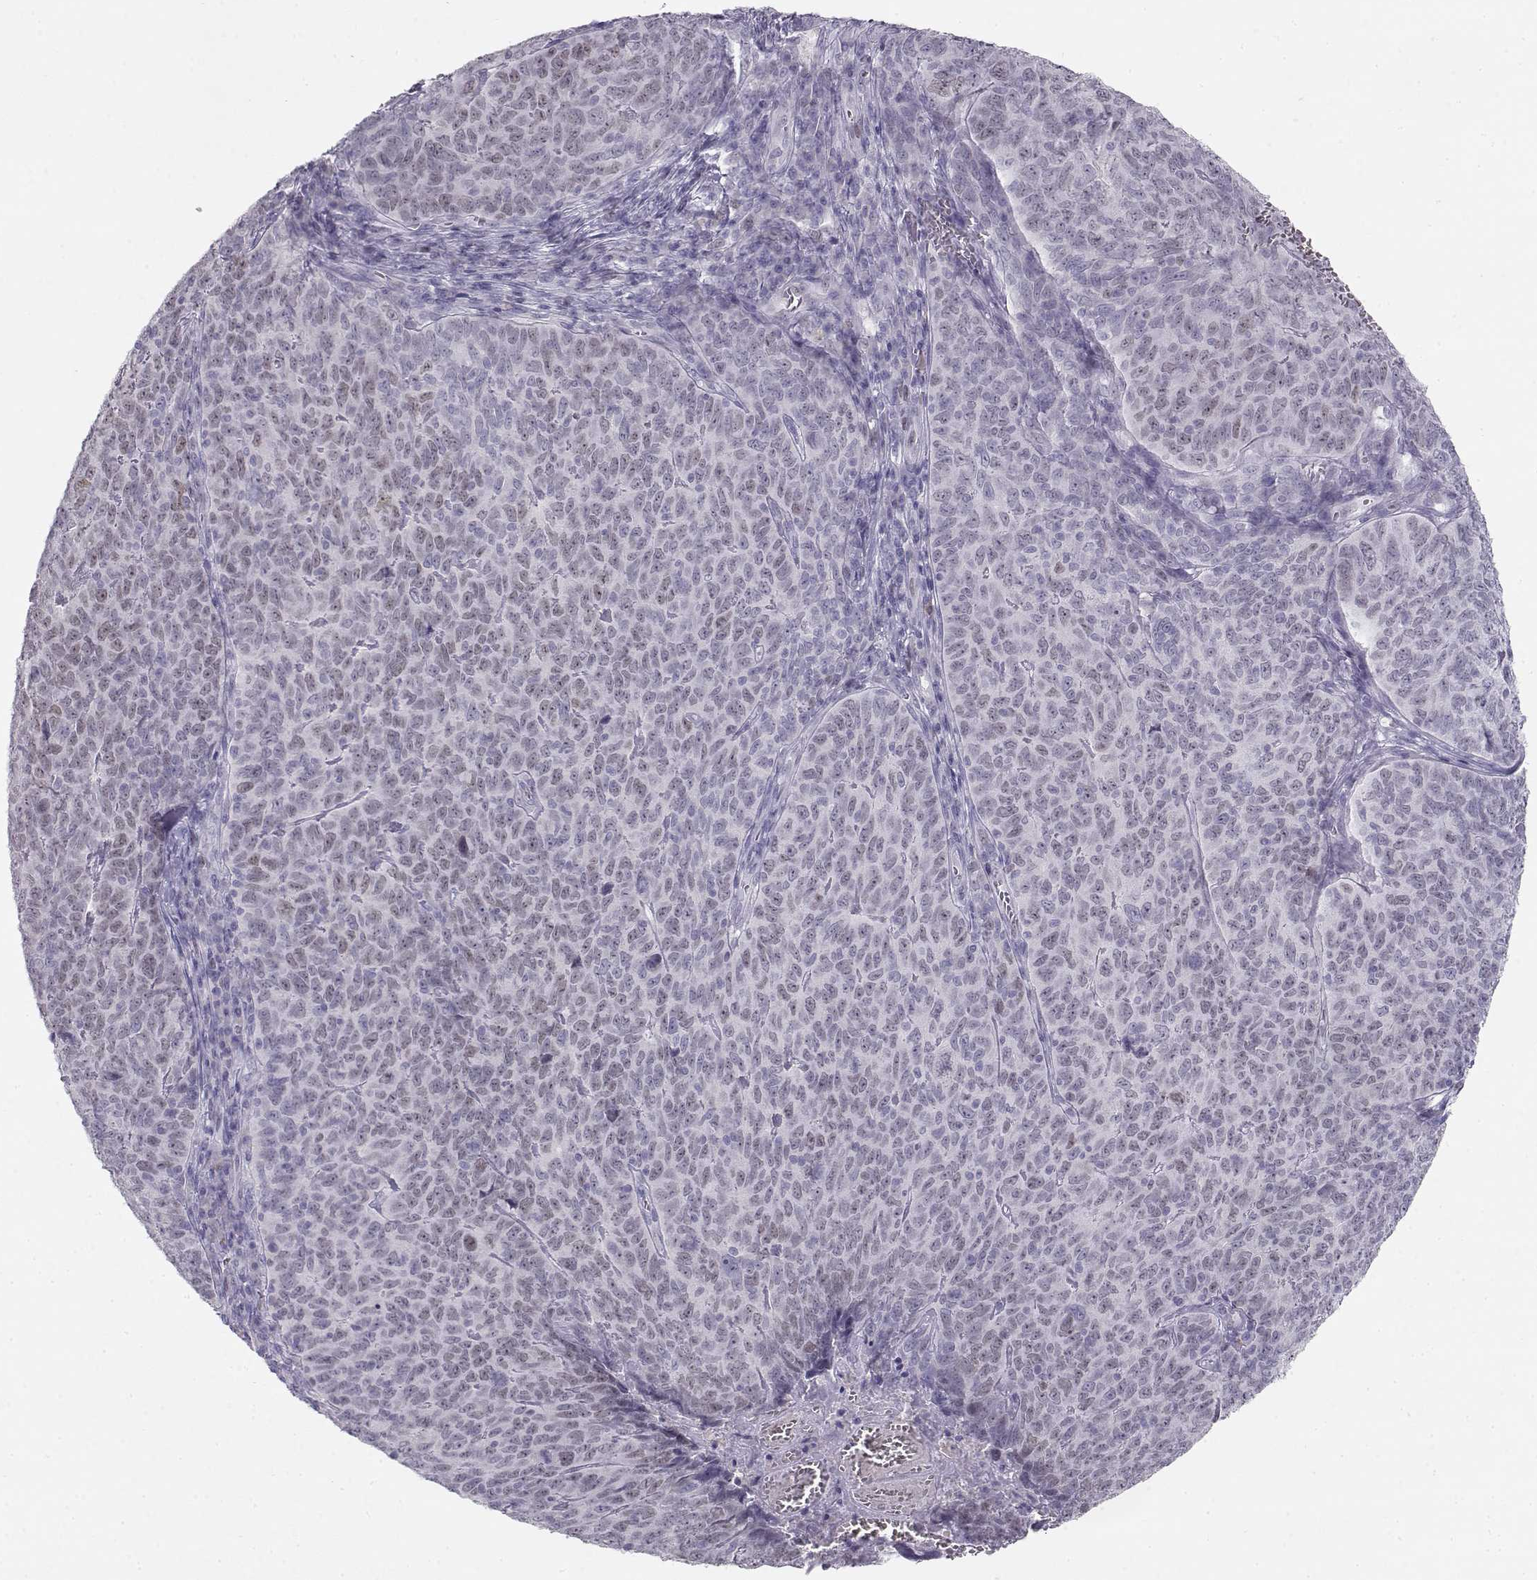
{"staining": {"intensity": "weak", "quantity": "<25%", "location": "nuclear"}, "tissue": "skin cancer", "cell_type": "Tumor cells", "image_type": "cancer", "snomed": [{"axis": "morphology", "description": "Squamous cell carcinoma, NOS"}, {"axis": "topography", "description": "Skin"}, {"axis": "topography", "description": "Anal"}], "caption": "Immunohistochemical staining of squamous cell carcinoma (skin) displays no significant staining in tumor cells.", "gene": "OPN5", "patient": {"sex": "female", "age": 51}}